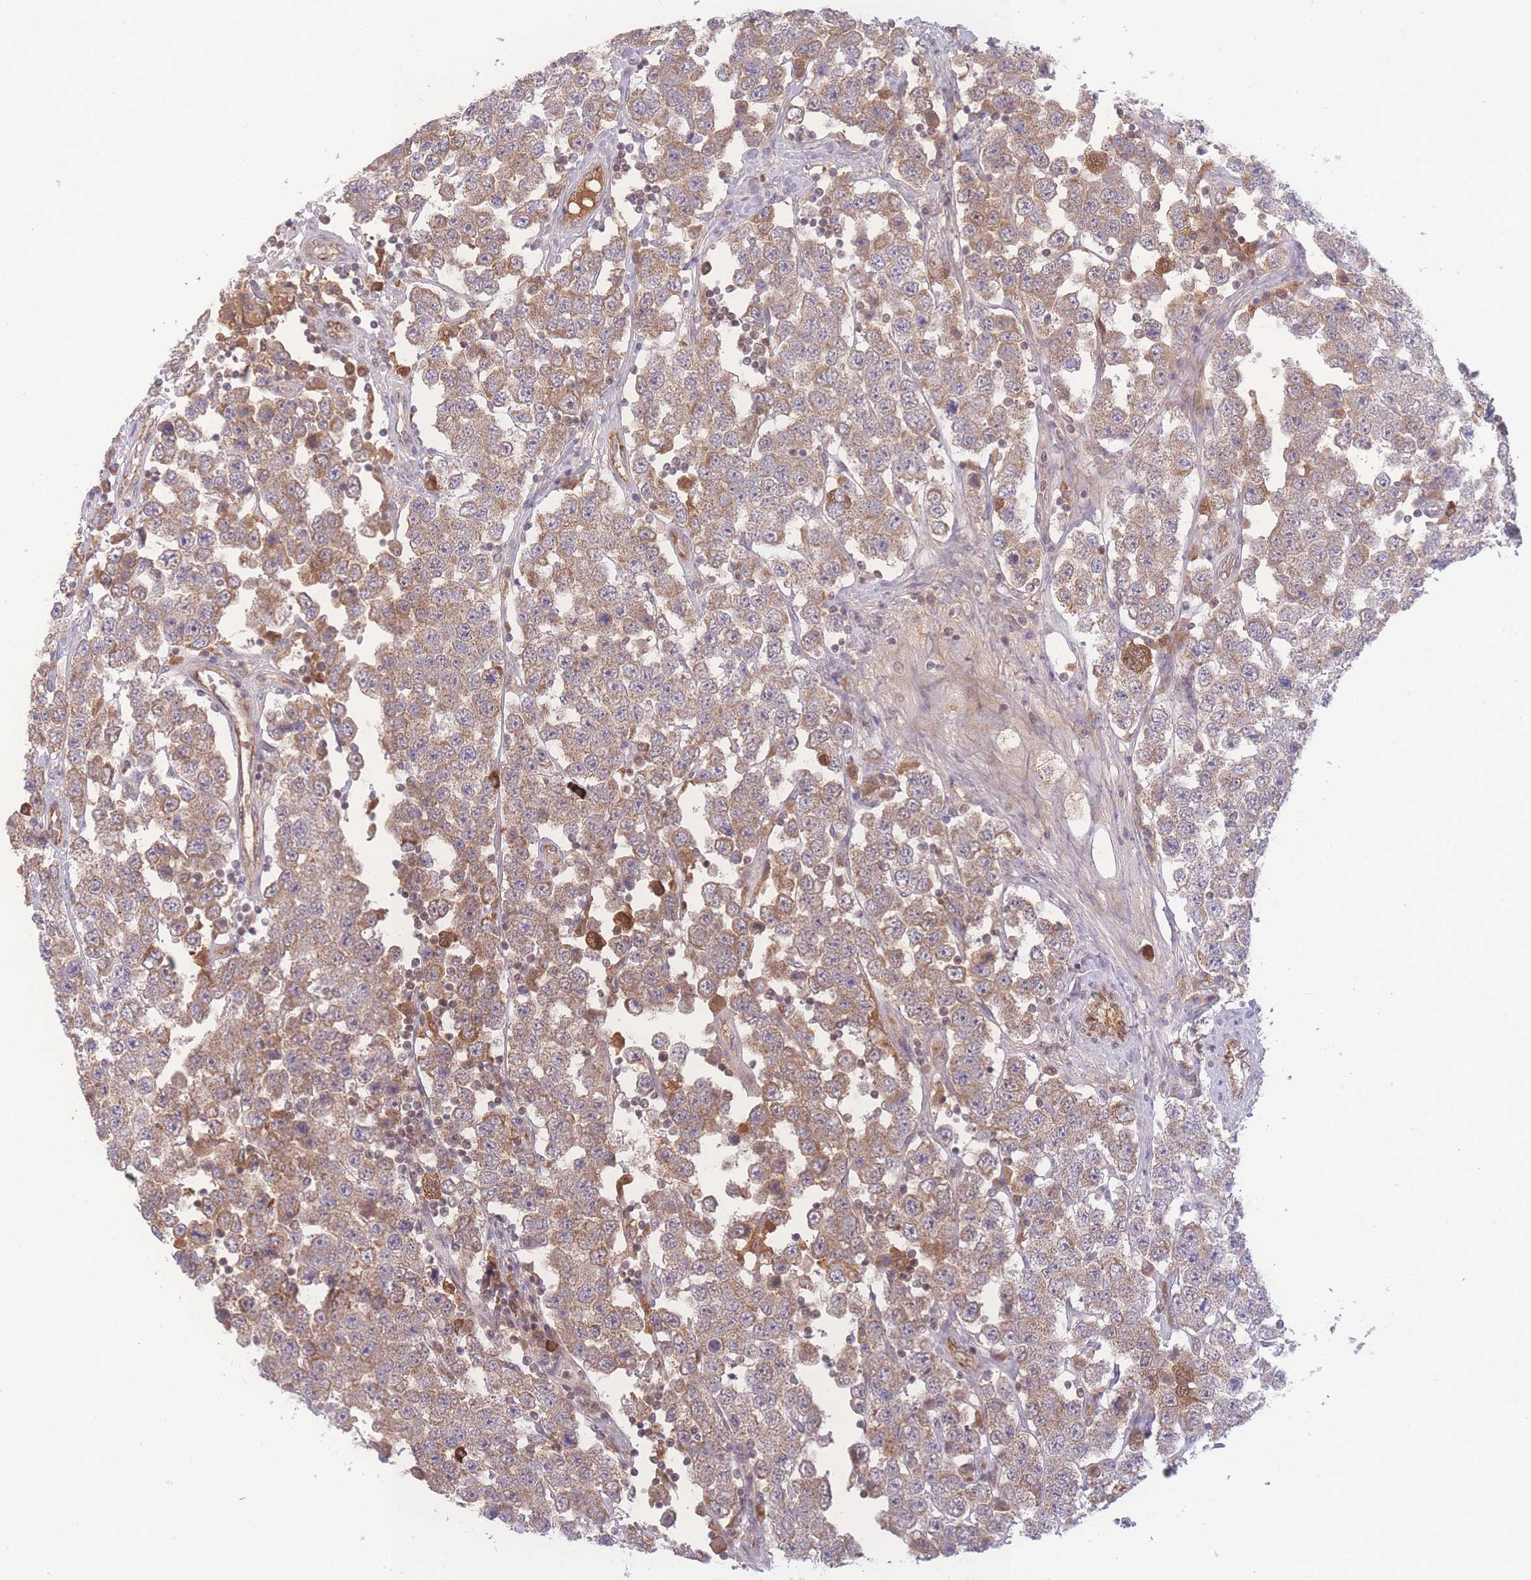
{"staining": {"intensity": "moderate", "quantity": ">75%", "location": "cytoplasmic/membranous,nuclear"}, "tissue": "testis cancer", "cell_type": "Tumor cells", "image_type": "cancer", "snomed": [{"axis": "morphology", "description": "Seminoma, NOS"}, {"axis": "topography", "description": "Testis"}], "caption": "Testis cancer was stained to show a protein in brown. There is medium levels of moderate cytoplasmic/membranous and nuclear staining in about >75% of tumor cells.", "gene": "RAVER1", "patient": {"sex": "male", "age": 28}}